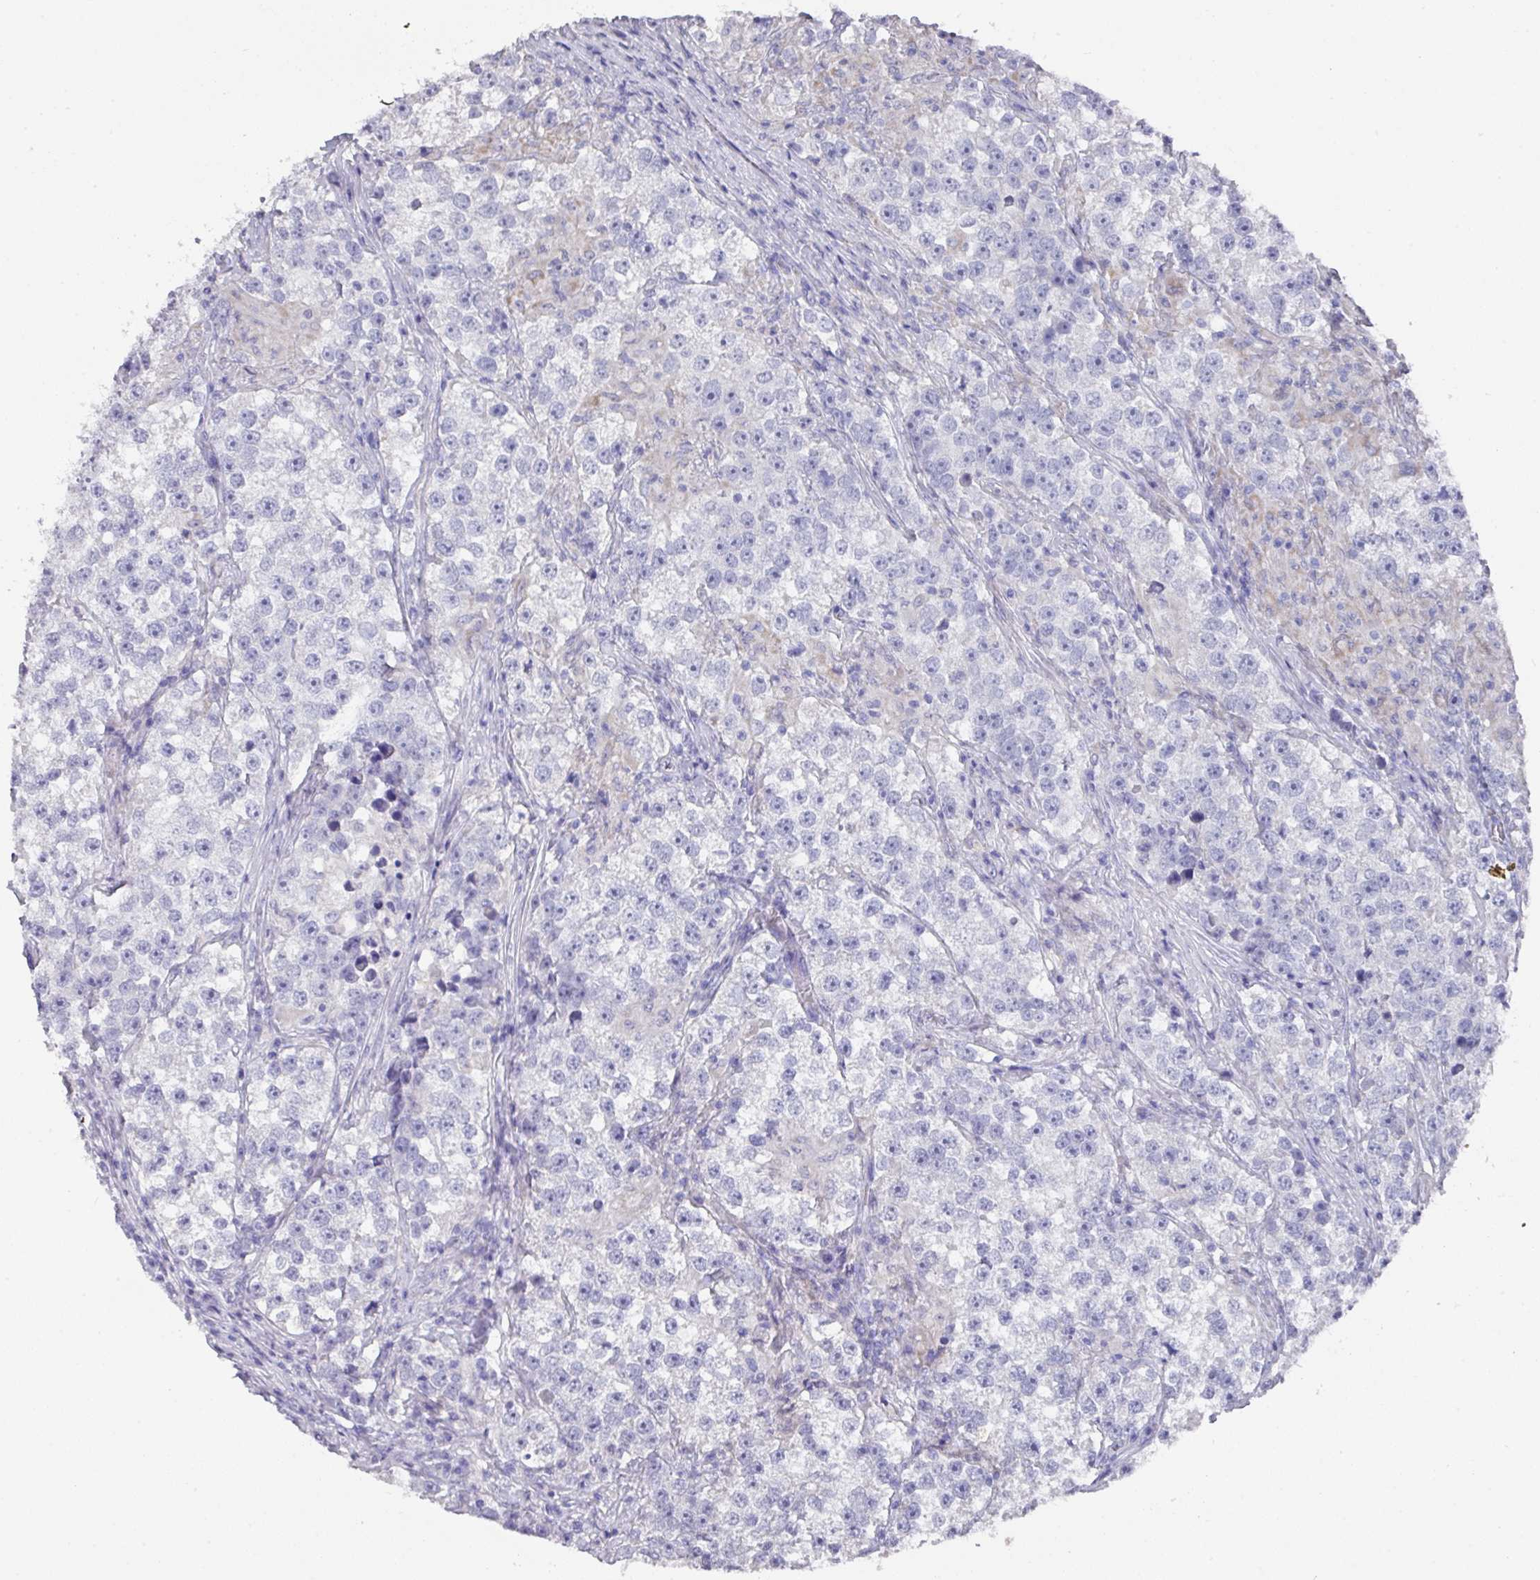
{"staining": {"intensity": "negative", "quantity": "none", "location": "none"}, "tissue": "testis cancer", "cell_type": "Tumor cells", "image_type": "cancer", "snomed": [{"axis": "morphology", "description": "Seminoma, NOS"}, {"axis": "topography", "description": "Testis"}], "caption": "Immunohistochemistry photomicrograph of testis seminoma stained for a protein (brown), which displays no expression in tumor cells.", "gene": "DAZL", "patient": {"sex": "male", "age": 46}}